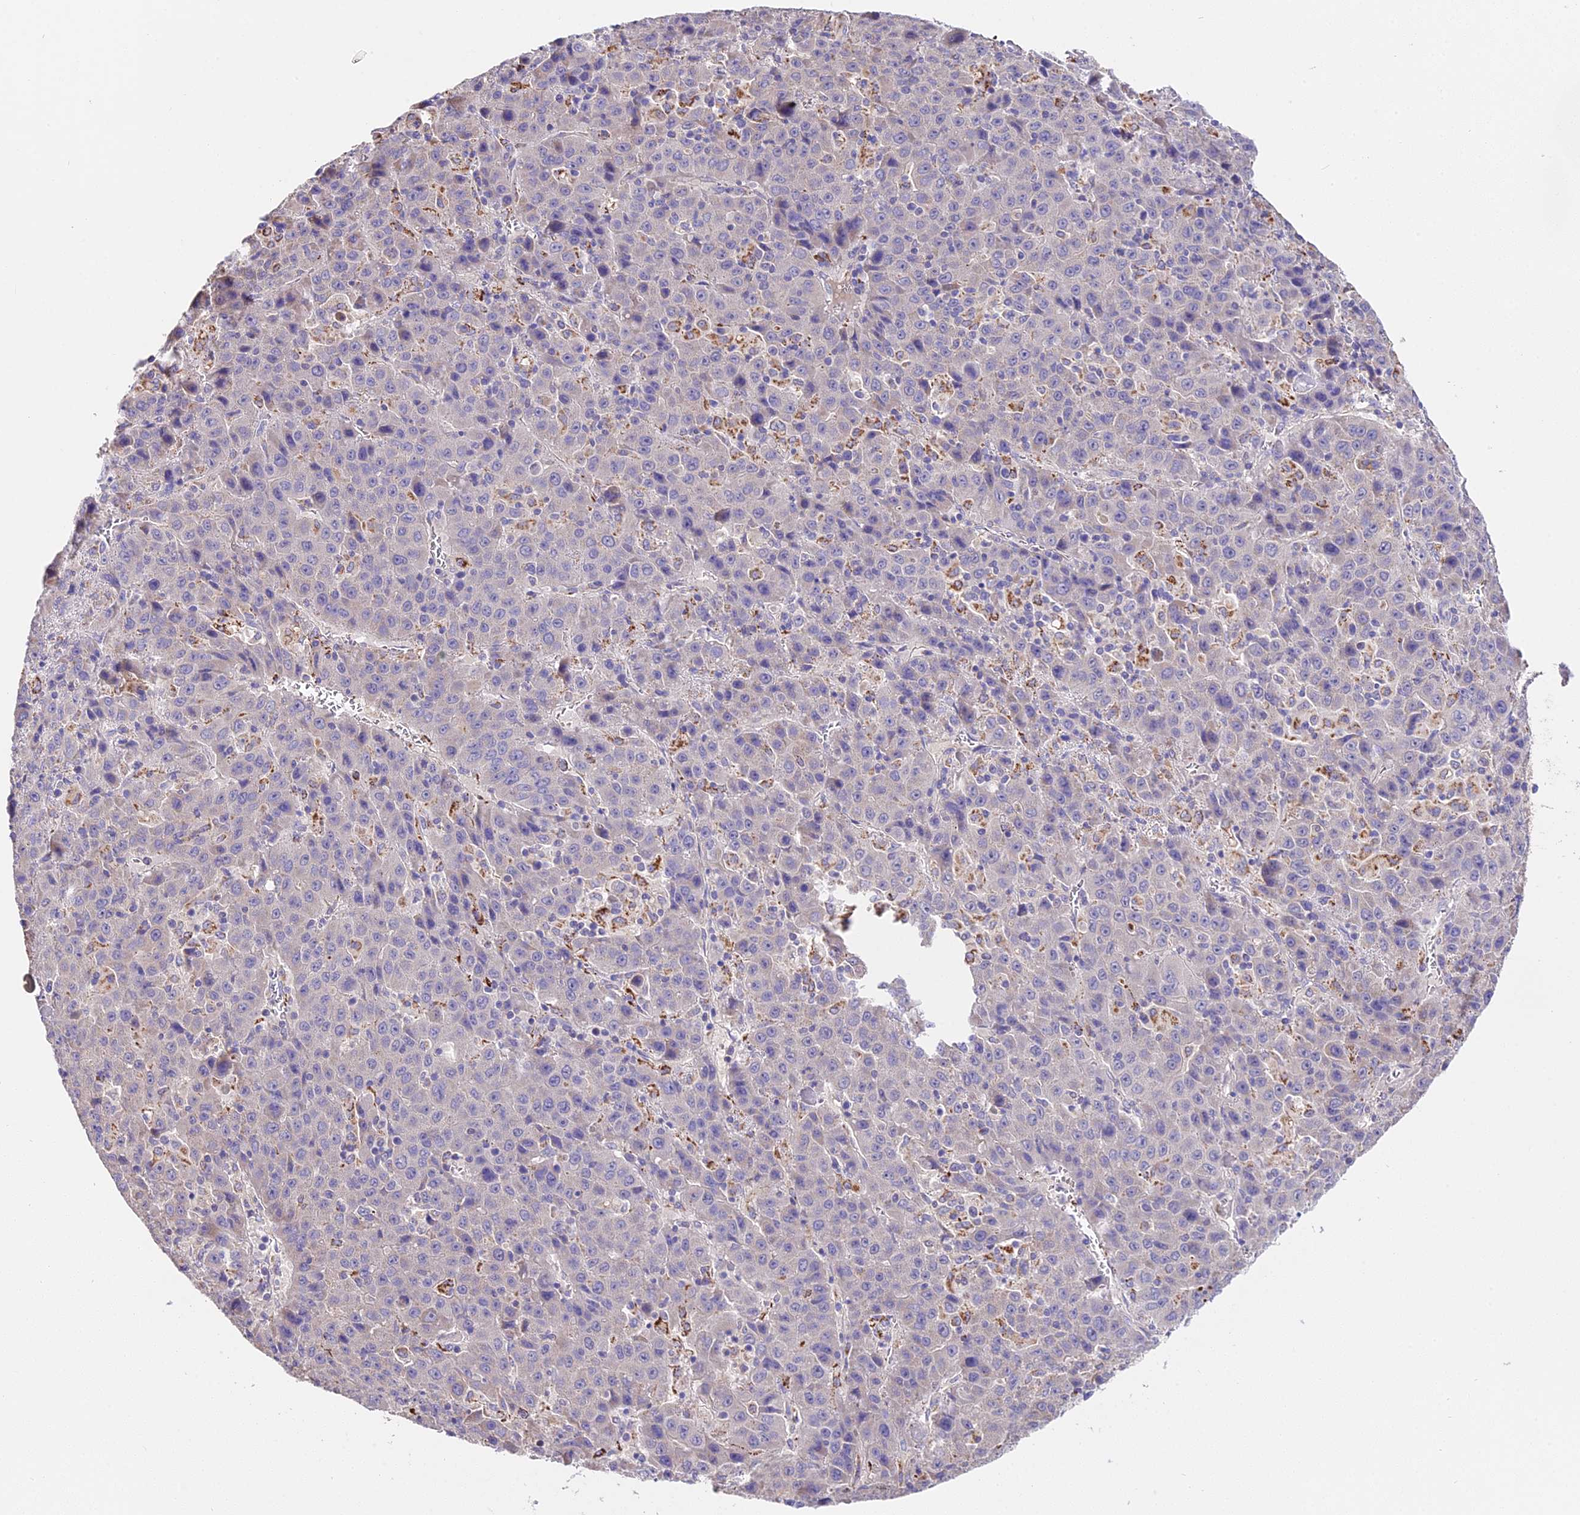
{"staining": {"intensity": "negative", "quantity": "none", "location": "none"}, "tissue": "liver cancer", "cell_type": "Tumor cells", "image_type": "cancer", "snomed": [{"axis": "morphology", "description": "Carcinoma, Hepatocellular, NOS"}, {"axis": "topography", "description": "Liver"}], "caption": "The IHC micrograph has no significant expression in tumor cells of hepatocellular carcinoma (liver) tissue. The staining was performed using DAB to visualize the protein expression in brown, while the nuclei were stained in blue with hematoxylin (Magnification: 20x).", "gene": "LYPD6", "patient": {"sex": "female", "age": 53}}